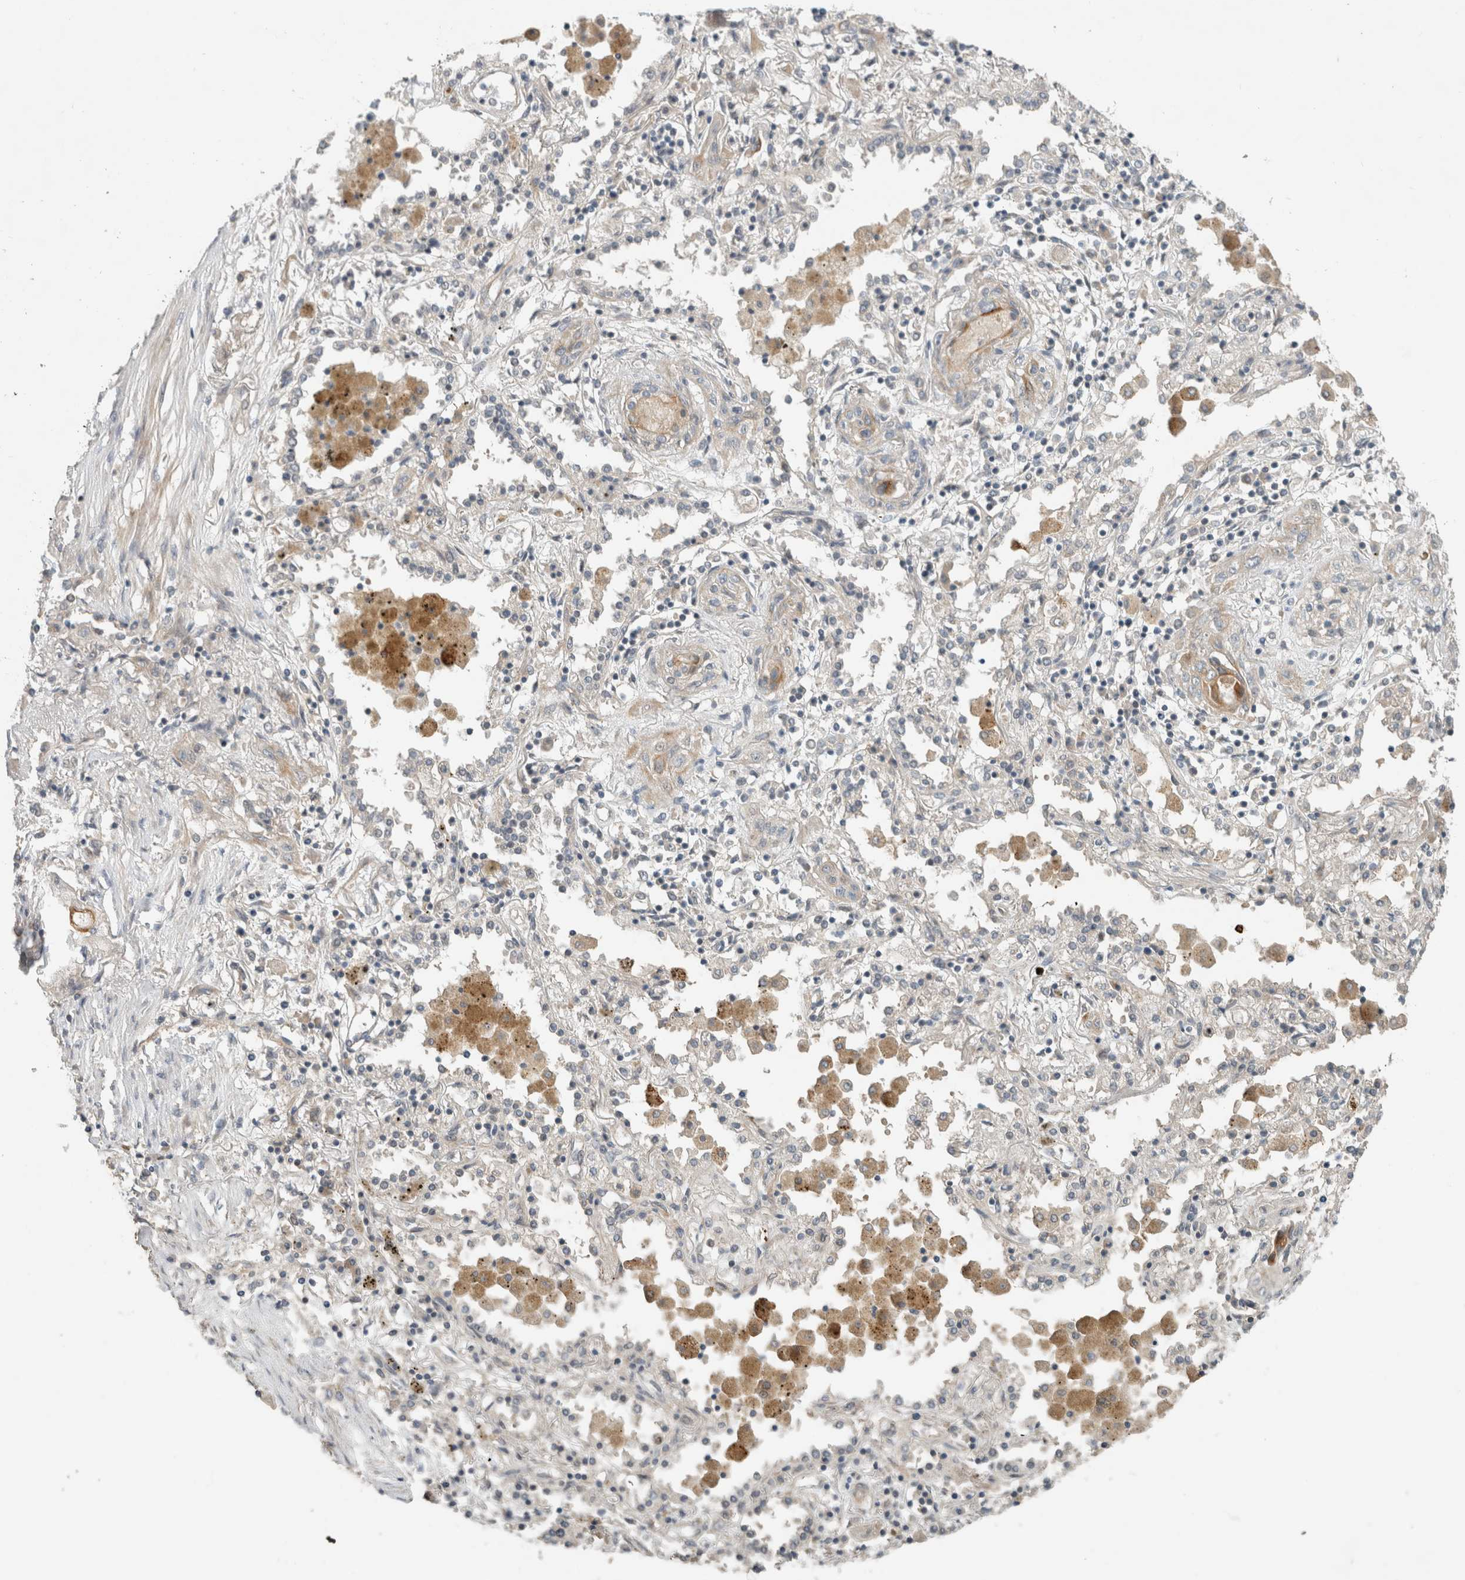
{"staining": {"intensity": "weak", "quantity": "<25%", "location": "cytoplasmic/membranous"}, "tissue": "lung cancer", "cell_type": "Tumor cells", "image_type": "cancer", "snomed": [{"axis": "morphology", "description": "Squamous cell carcinoma, NOS"}, {"axis": "topography", "description": "Lung"}], "caption": "Tumor cells are negative for protein expression in human lung squamous cell carcinoma.", "gene": "ERCC6L2", "patient": {"sex": "female", "age": 47}}